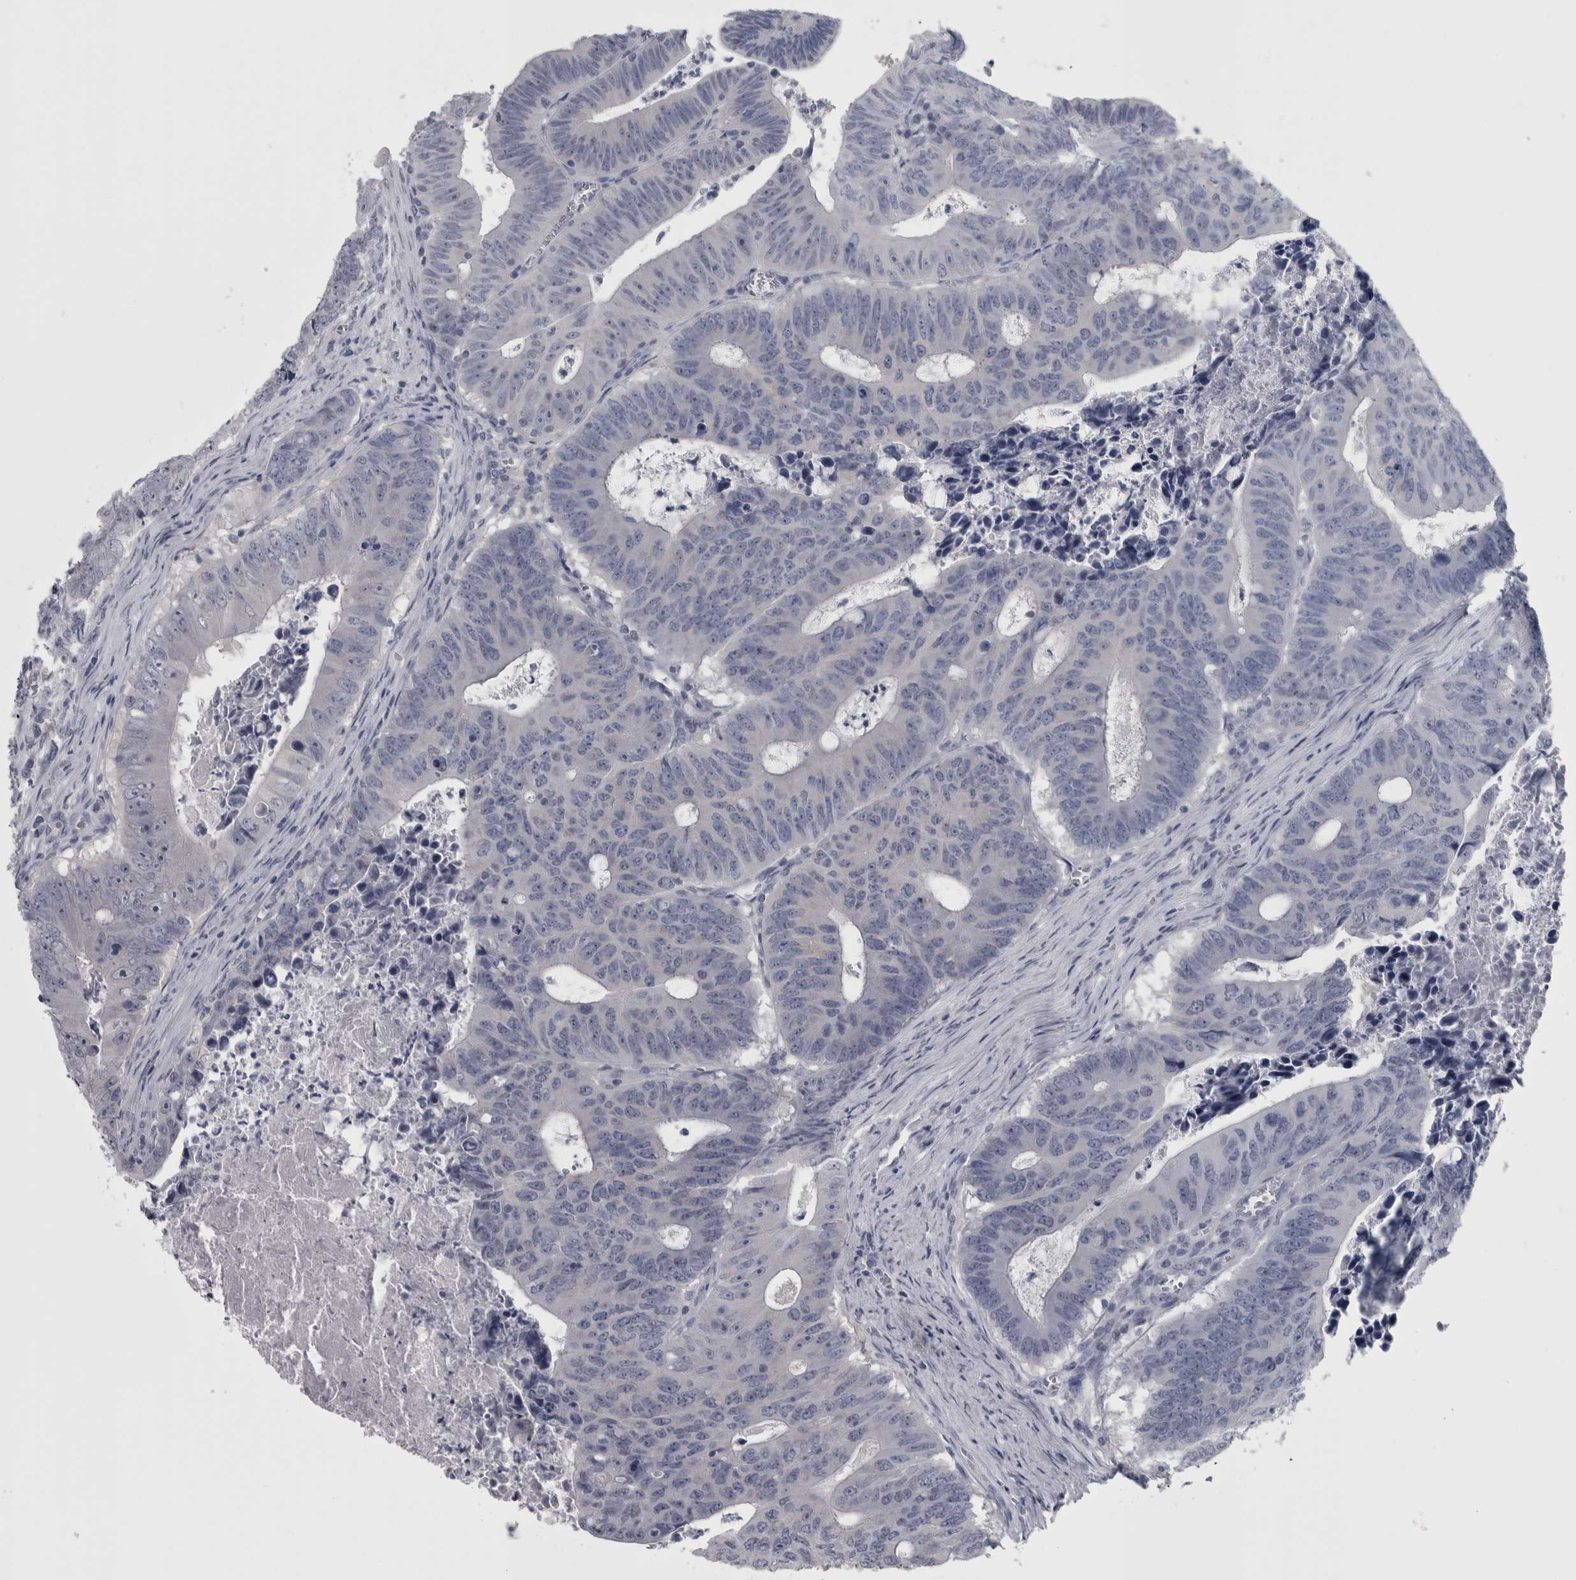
{"staining": {"intensity": "negative", "quantity": "none", "location": "none"}, "tissue": "colorectal cancer", "cell_type": "Tumor cells", "image_type": "cancer", "snomed": [{"axis": "morphology", "description": "Adenocarcinoma, NOS"}, {"axis": "topography", "description": "Colon"}], "caption": "Tumor cells show no significant staining in colorectal cancer.", "gene": "APRT", "patient": {"sex": "male", "age": 87}}